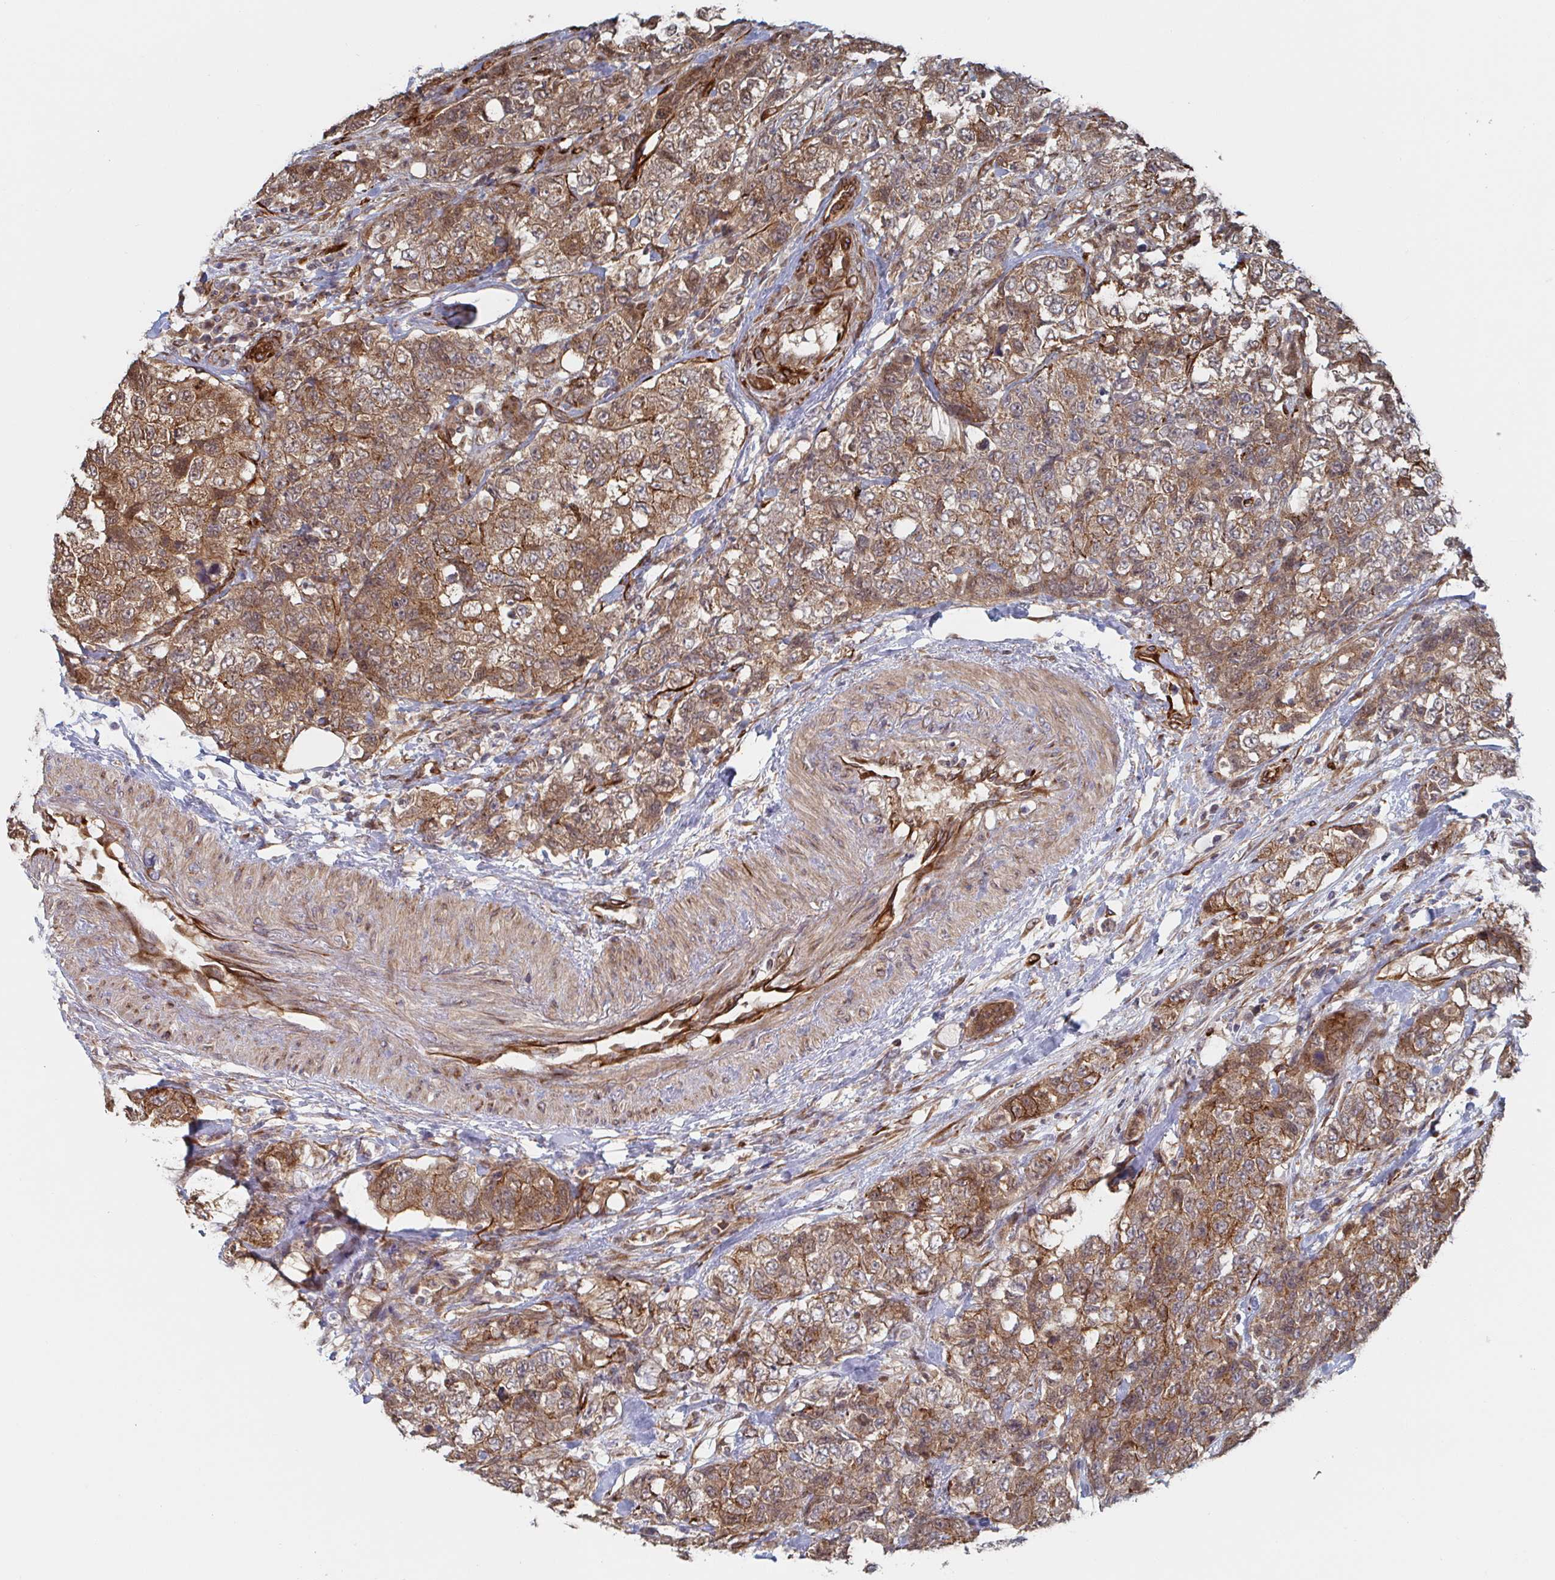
{"staining": {"intensity": "moderate", "quantity": ">75%", "location": "cytoplasmic/membranous"}, "tissue": "urothelial cancer", "cell_type": "Tumor cells", "image_type": "cancer", "snomed": [{"axis": "morphology", "description": "Urothelial carcinoma, High grade"}, {"axis": "topography", "description": "Urinary bladder"}], "caption": "Human high-grade urothelial carcinoma stained with a brown dye reveals moderate cytoplasmic/membranous positive expression in approximately >75% of tumor cells.", "gene": "DVL3", "patient": {"sex": "female", "age": 78}}